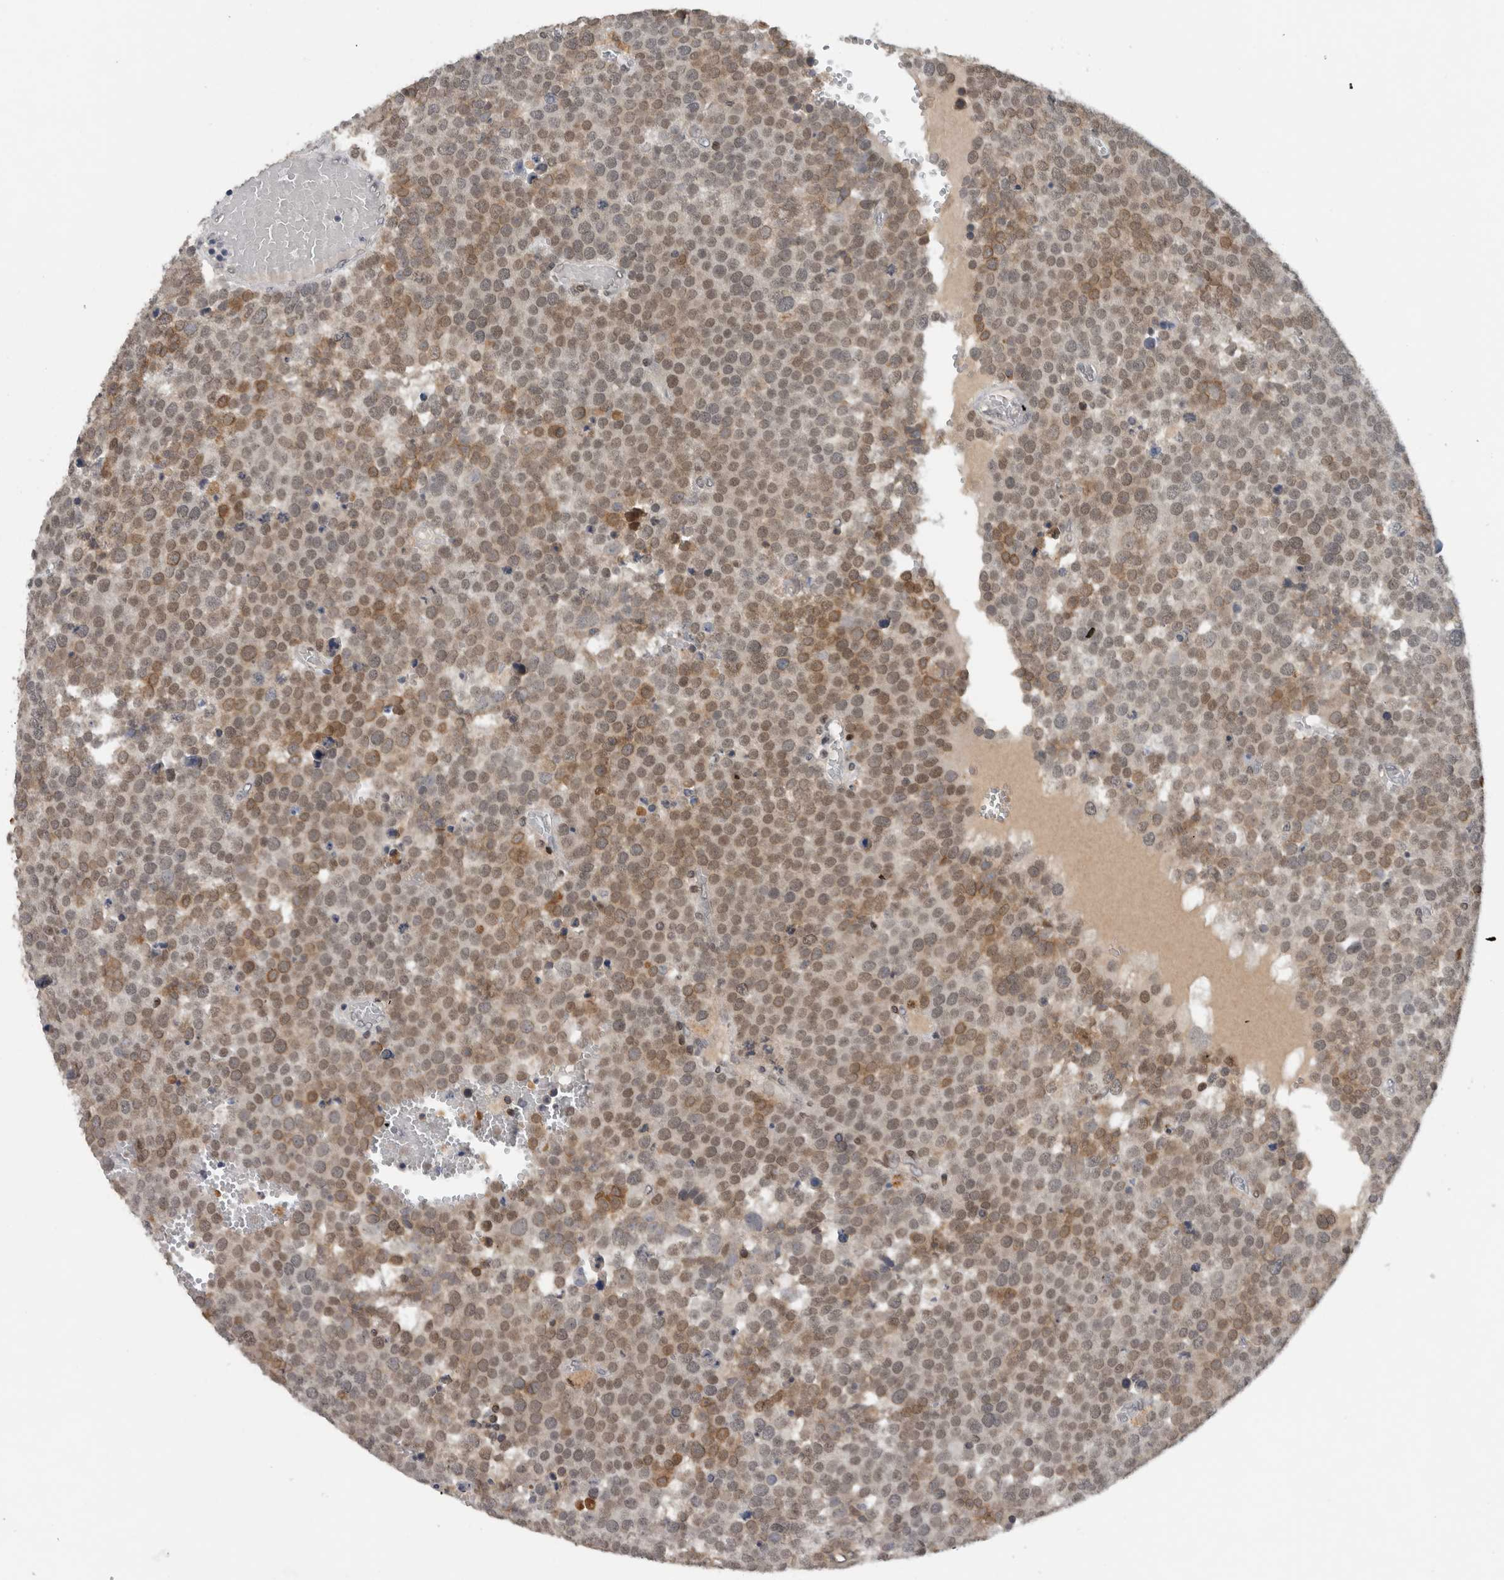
{"staining": {"intensity": "moderate", "quantity": "25%-75%", "location": "cytoplasmic/membranous"}, "tissue": "testis cancer", "cell_type": "Tumor cells", "image_type": "cancer", "snomed": [{"axis": "morphology", "description": "Seminoma, NOS"}, {"axis": "topography", "description": "Testis"}], "caption": "Seminoma (testis) stained for a protein (brown) shows moderate cytoplasmic/membranous positive positivity in approximately 25%-75% of tumor cells.", "gene": "PRXL2A", "patient": {"sex": "male", "age": 71}}